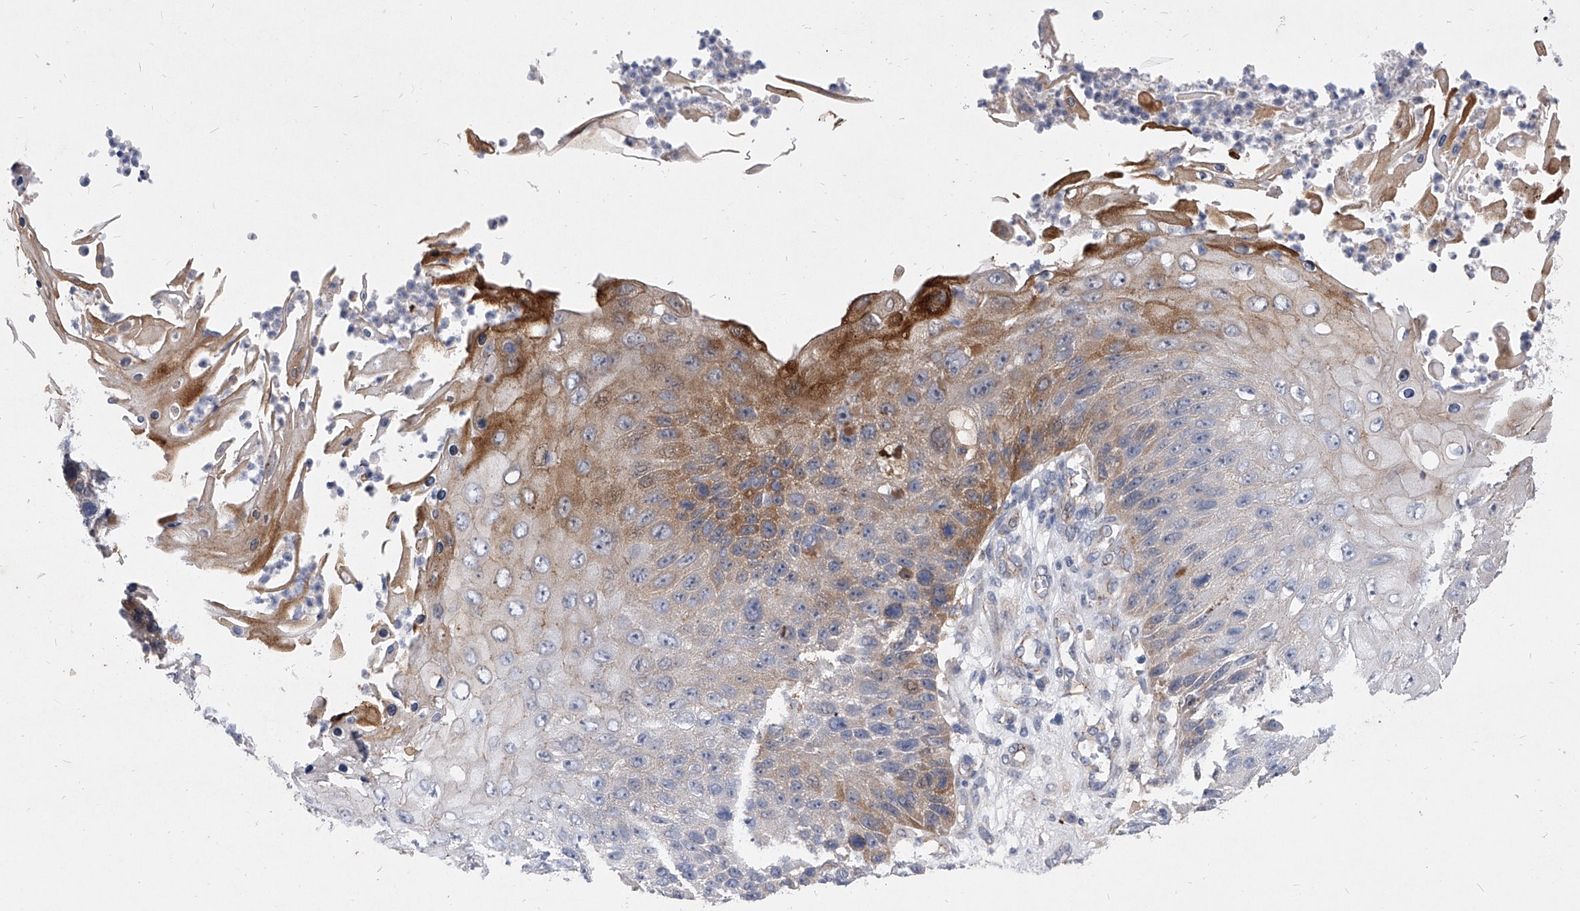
{"staining": {"intensity": "moderate", "quantity": "<25%", "location": "cytoplasmic/membranous"}, "tissue": "skin cancer", "cell_type": "Tumor cells", "image_type": "cancer", "snomed": [{"axis": "morphology", "description": "Squamous cell carcinoma, NOS"}, {"axis": "topography", "description": "Skin"}], "caption": "This photomicrograph demonstrates squamous cell carcinoma (skin) stained with immunohistochemistry to label a protein in brown. The cytoplasmic/membranous of tumor cells show moderate positivity for the protein. Nuclei are counter-stained blue.", "gene": "MINDY4", "patient": {"sex": "female", "age": 88}}